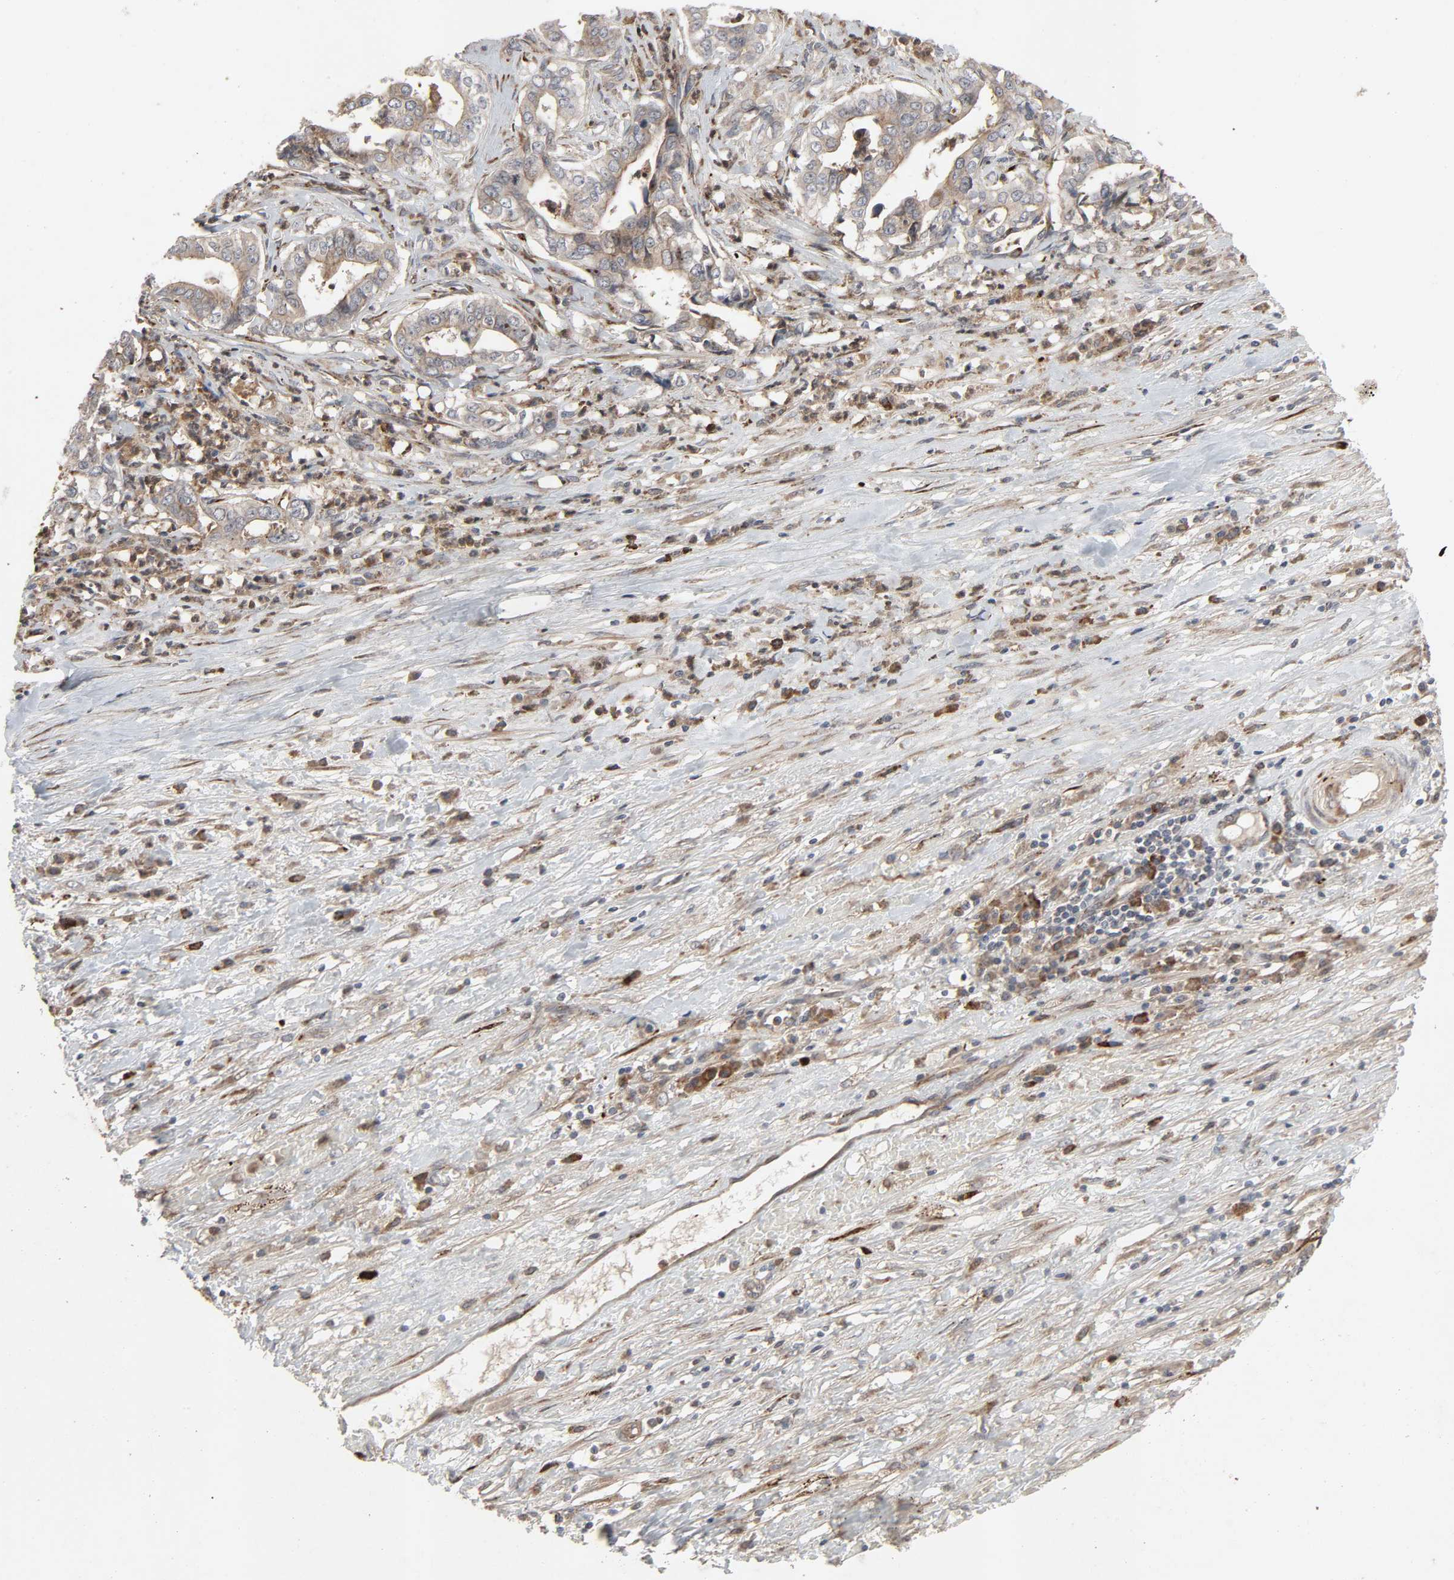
{"staining": {"intensity": "moderate", "quantity": ">75%", "location": "cytoplasmic/membranous"}, "tissue": "liver cancer", "cell_type": "Tumor cells", "image_type": "cancer", "snomed": [{"axis": "morphology", "description": "Cholangiocarcinoma"}, {"axis": "topography", "description": "Liver"}], "caption": "This image demonstrates cholangiocarcinoma (liver) stained with immunohistochemistry (IHC) to label a protein in brown. The cytoplasmic/membranous of tumor cells show moderate positivity for the protein. Nuclei are counter-stained blue.", "gene": "ADCY4", "patient": {"sex": "female", "age": 61}}